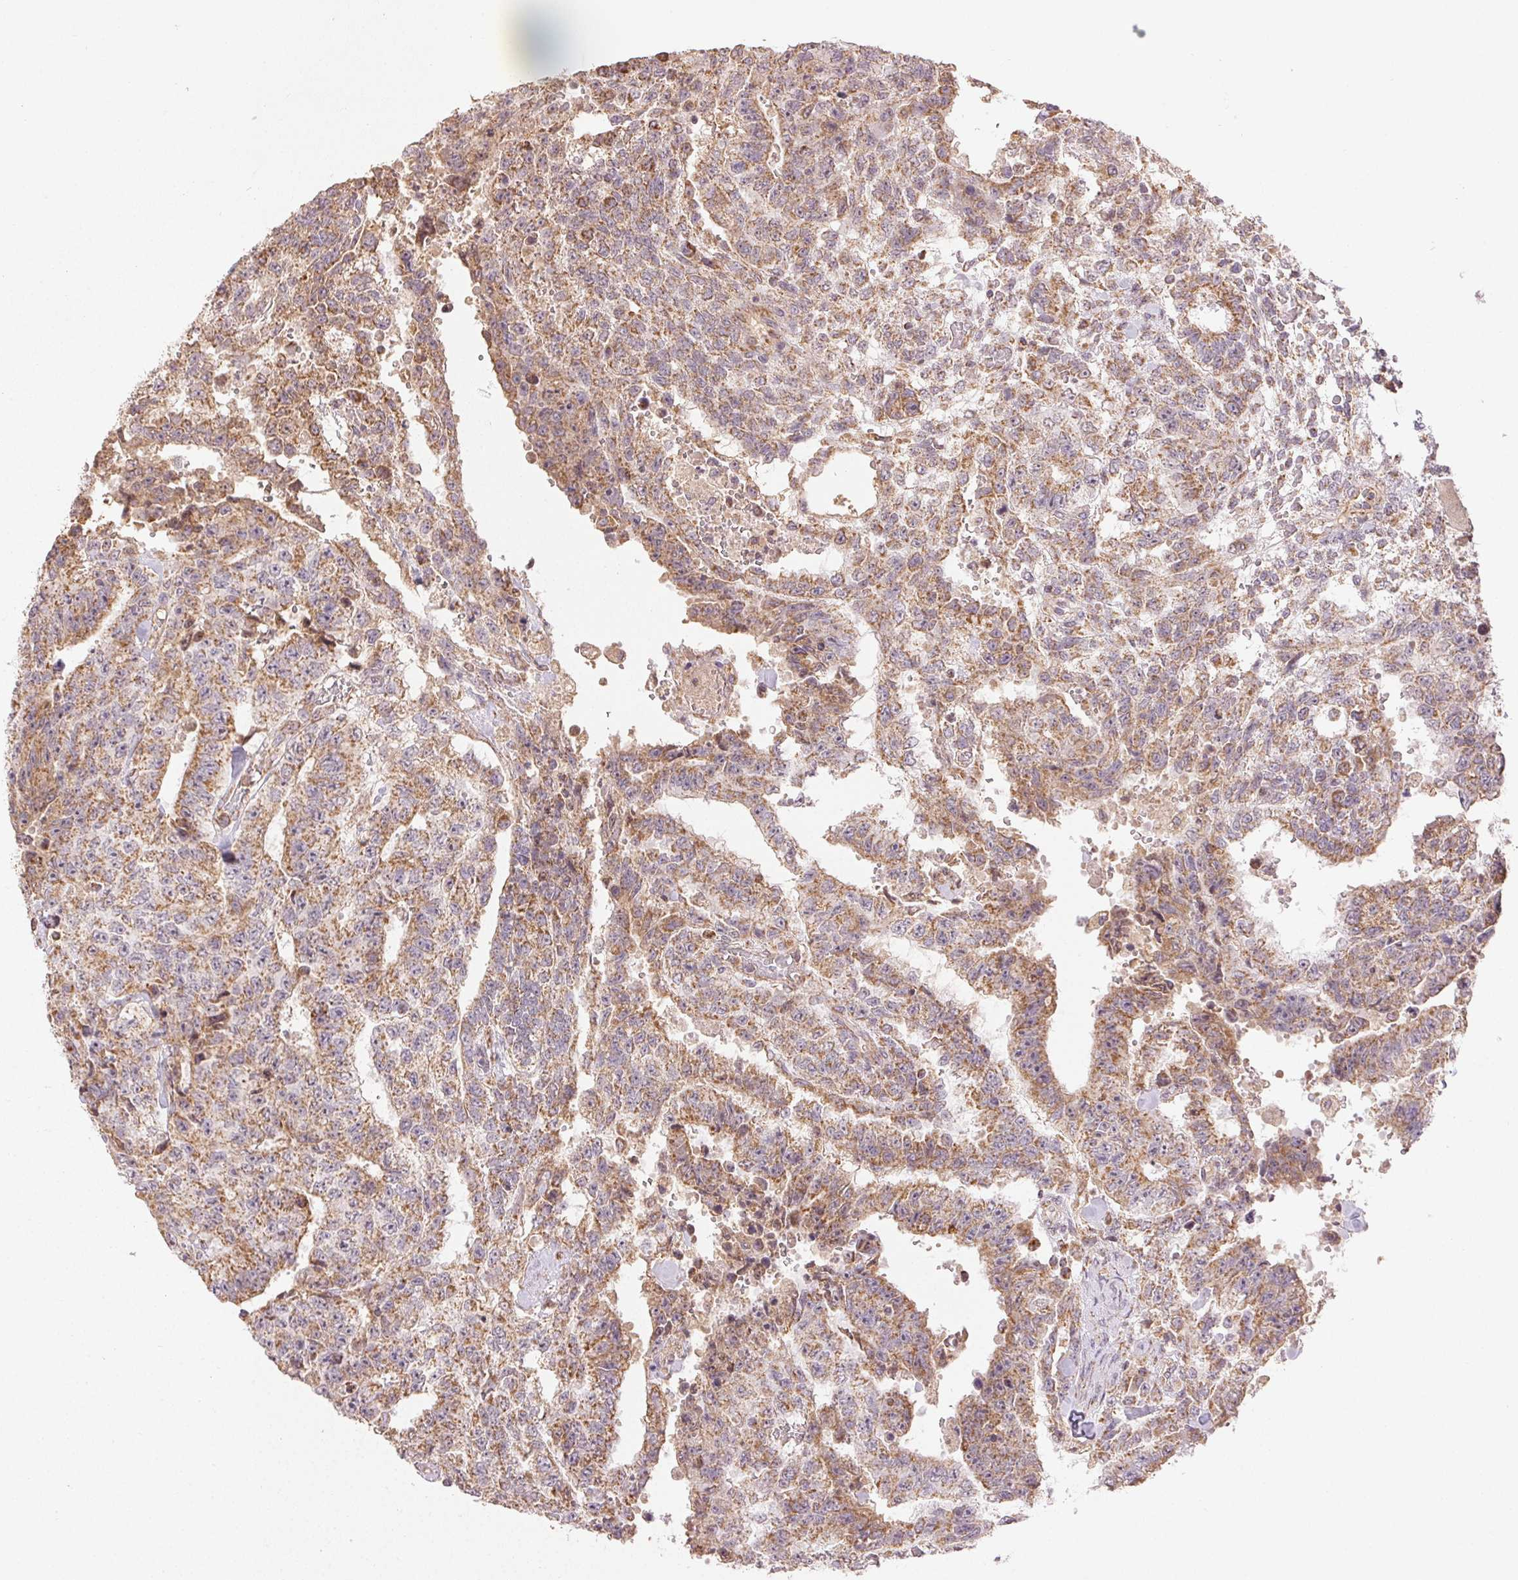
{"staining": {"intensity": "moderate", "quantity": ">75%", "location": "cytoplasmic/membranous"}, "tissue": "testis cancer", "cell_type": "Tumor cells", "image_type": "cancer", "snomed": [{"axis": "morphology", "description": "Carcinoma, Embryonal, NOS"}, {"axis": "topography", "description": "Testis"}], "caption": "This photomicrograph shows IHC staining of human embryonal carcinoma (testis), with medium moderate cytoplasmic/membranous positivity in approximately >75% of tumor cells.", "gene": "CLASP1", "patient": {"sex": "male", "age": 24}}